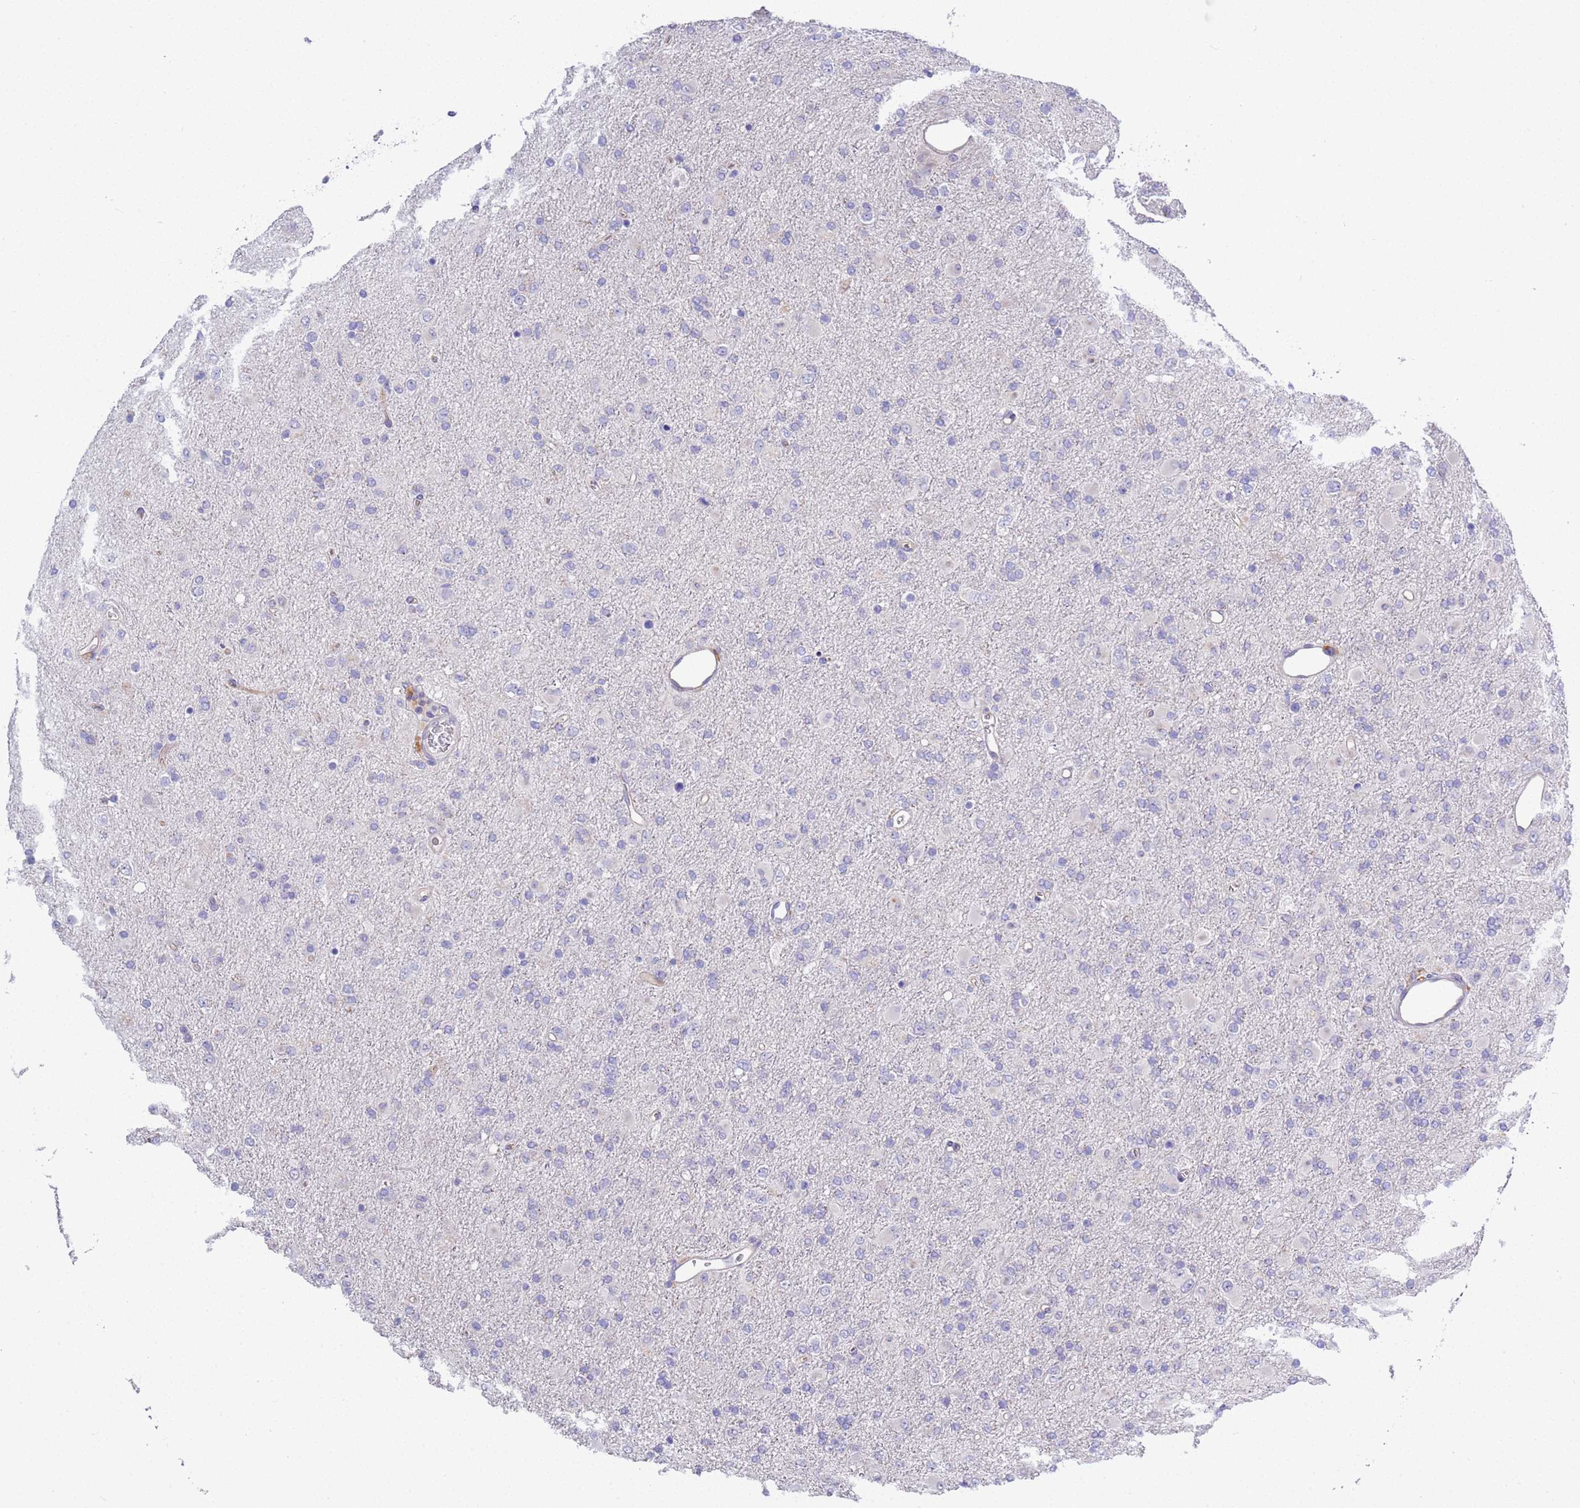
{"staining": {"intensity": "negative", "quantity": "none", "location": "none"}, "tissue": "glioma", "cell_type": "Tumor cells", "image_type": "cancer", "snomed": [{"axis": "morphology", "description": "Glioma, malignant, Low grade"}, {"axis": "topography", "description": "Brain"}], "caption": "This is an immunohistochemistry (IHC) image of glioma. There is no expression in tumor cells.", "gene": "BRMS1L", "patient": {"sex": "male", "age": 65}}